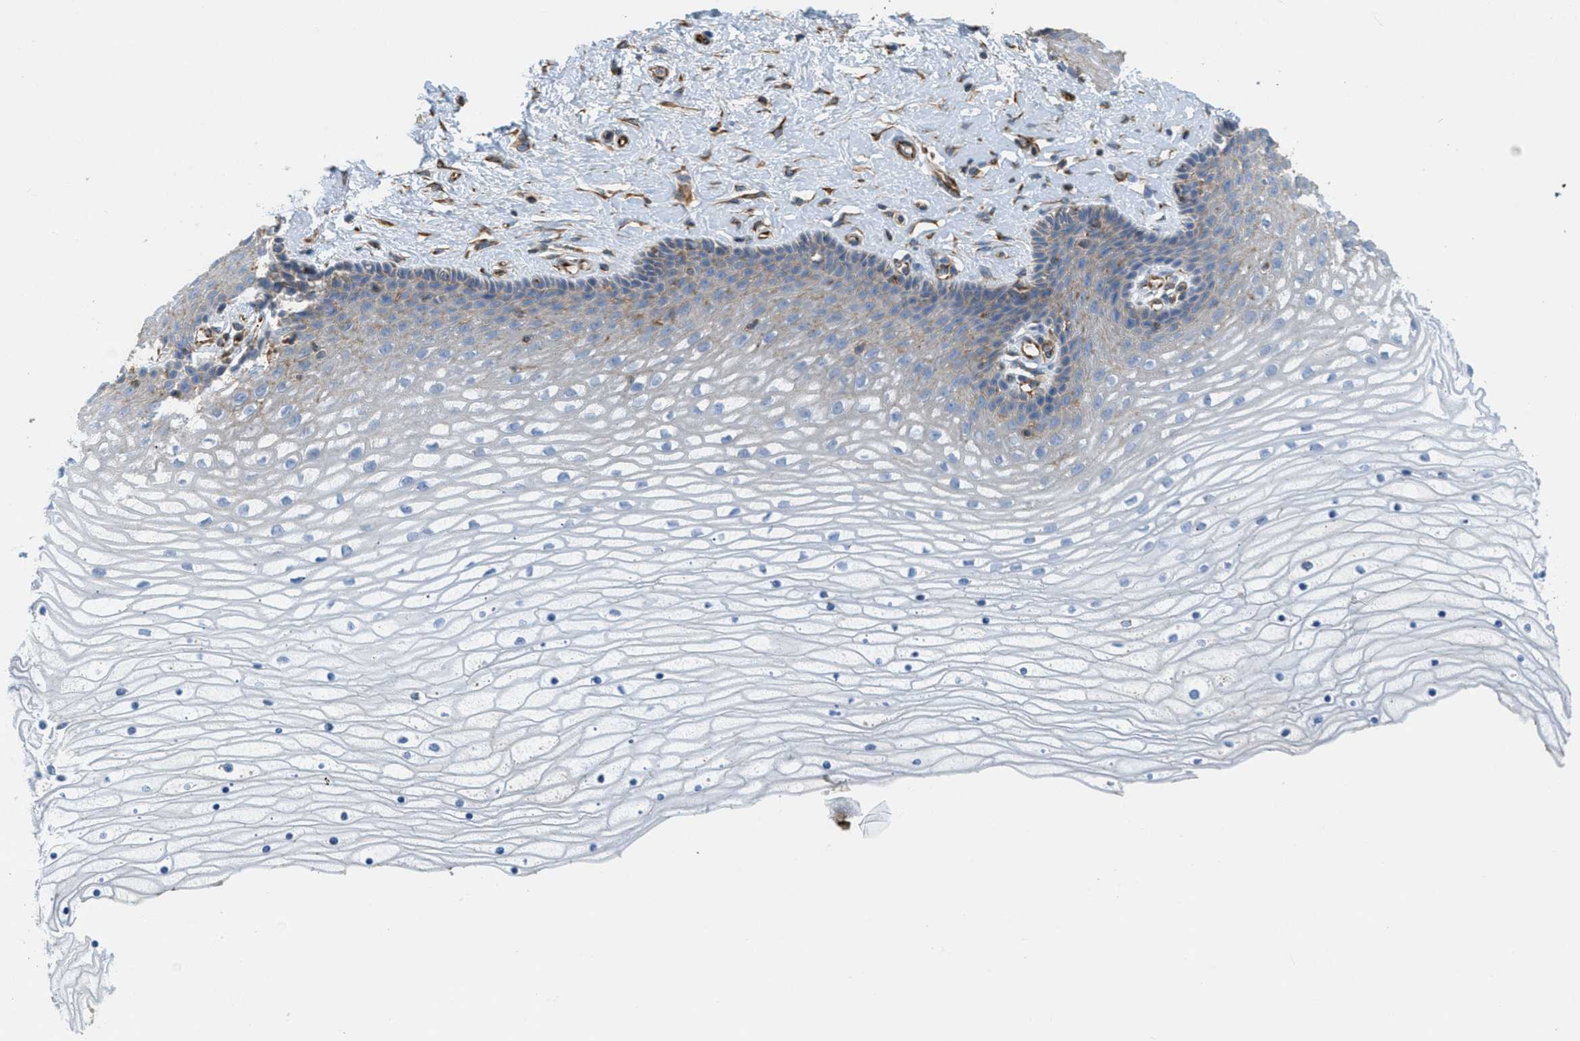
{"staining": {"intensity": "negative", "quantity": "none", "location": "none"}, "tissue": "cervix", "cell_type": "Glandular cells", "image_type": "normal", "snomed": [{"axis": "morphology", "description": "Normal tissue, NOS"}, {"axis": "topography", "description": "Cervix"}], "caption": "IHC photomicrograph of unremarkable human cervix stained for a protein (brown), which exhibits no staining in glandular cells. The staining was performed using DAB (3,3'-diaminobenzidine) to visualize the protein expression in brown, while the nuclei were stained in blue with hematoxylin (Magnification: 20x).", "gene": "BTN3A1", "patient": {"sex": "female", "age": 39}}